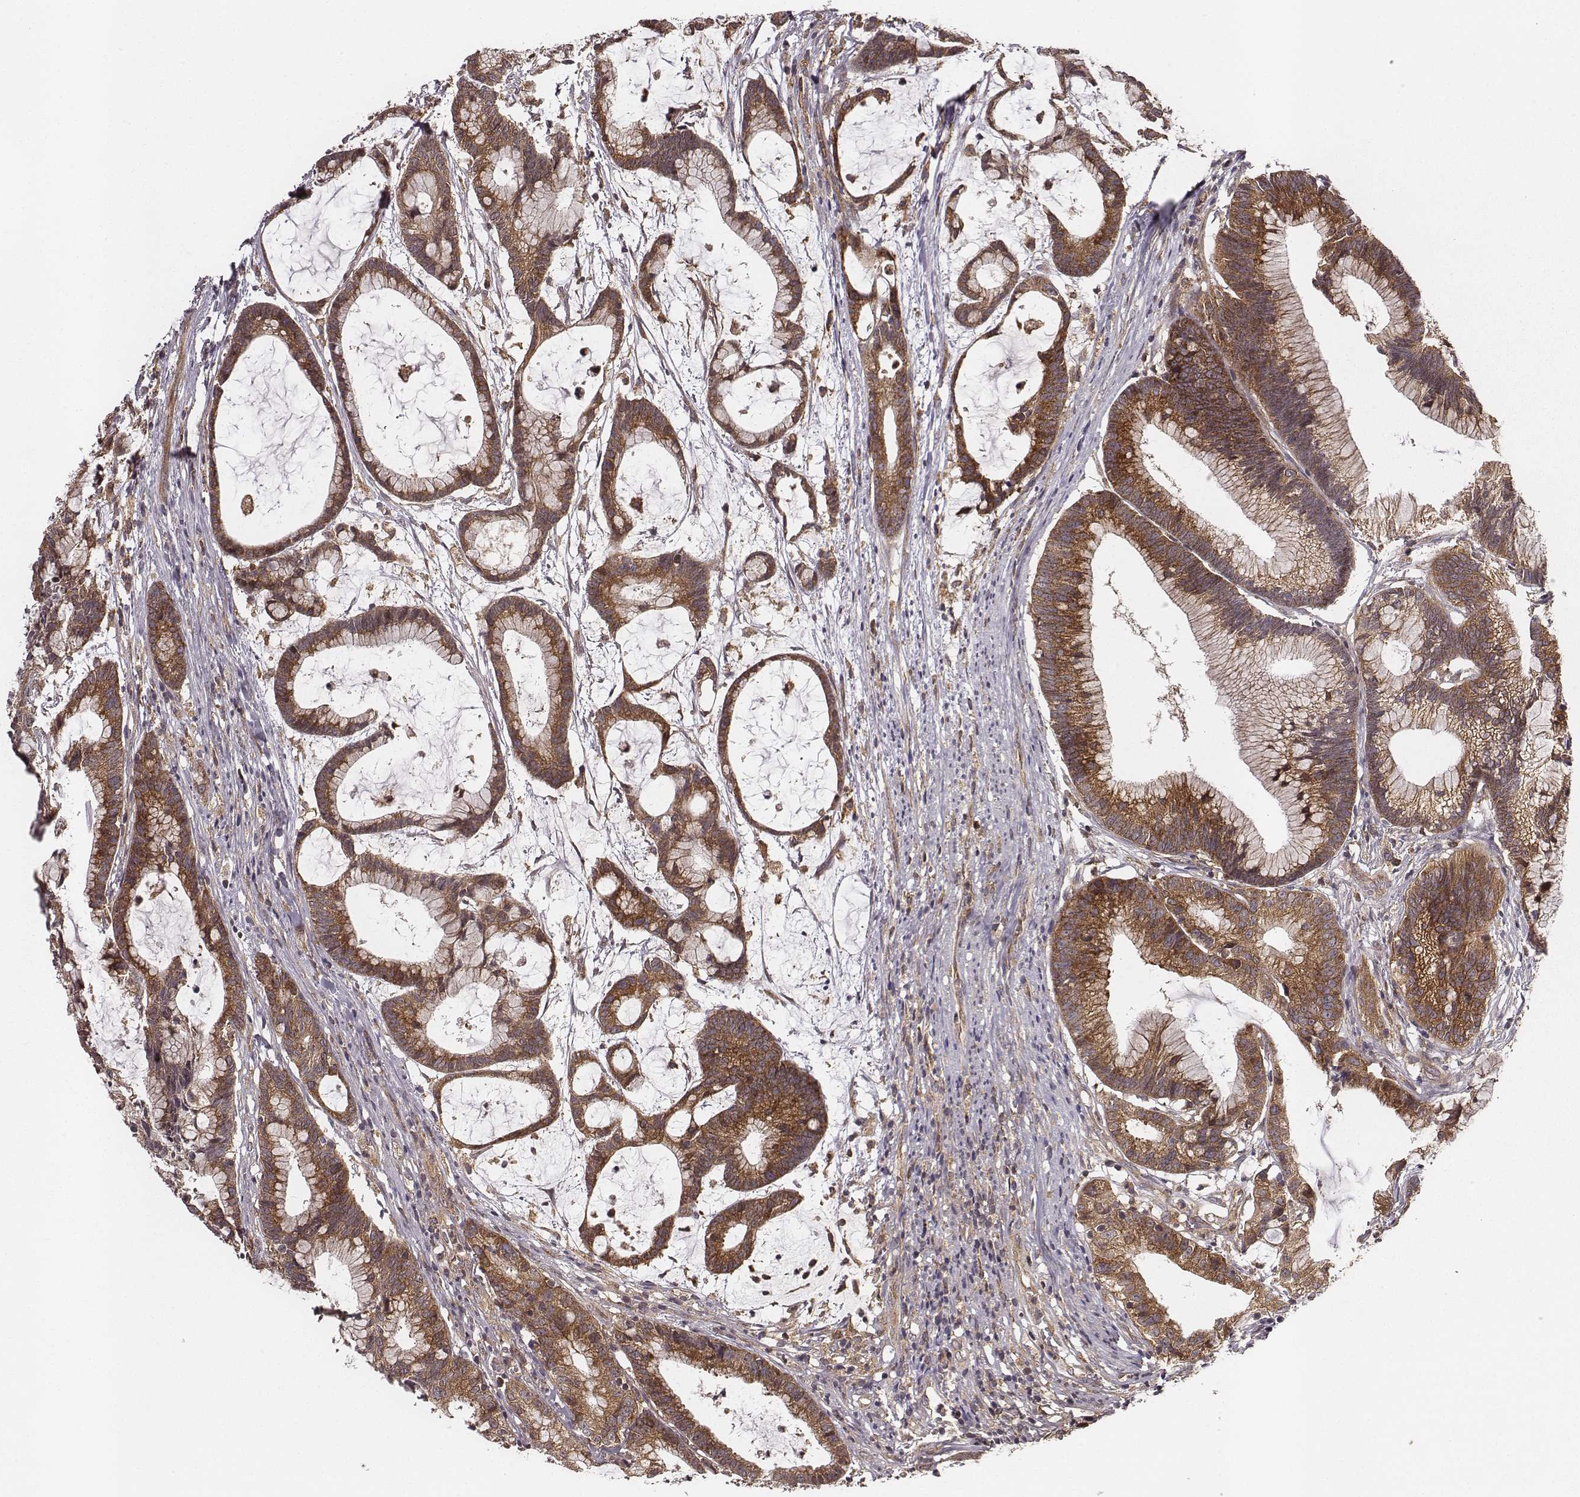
{"staining": {"intensity": "strong", "quantity": ">75%", "location": "cytoplasmic/membranous"}, "tissue": "colorectal cancer", "cell_type": "Tumor cells", "image_type": "cancer", "snomed": [{"axis": "morphology", "description": "Adenocarcinoma, NOS"}, {"axis": "topography", "description": "Colon"}], "caption": "A high-resolution histopathology image shows immunohistochemistry staining of colorectal cancer, which exhibits strong cytoplasmic/membranous staining in approximately >75% of tumor cells.", "gene": "VPS26A", "patient": {"sex": "female", "age": 78}}